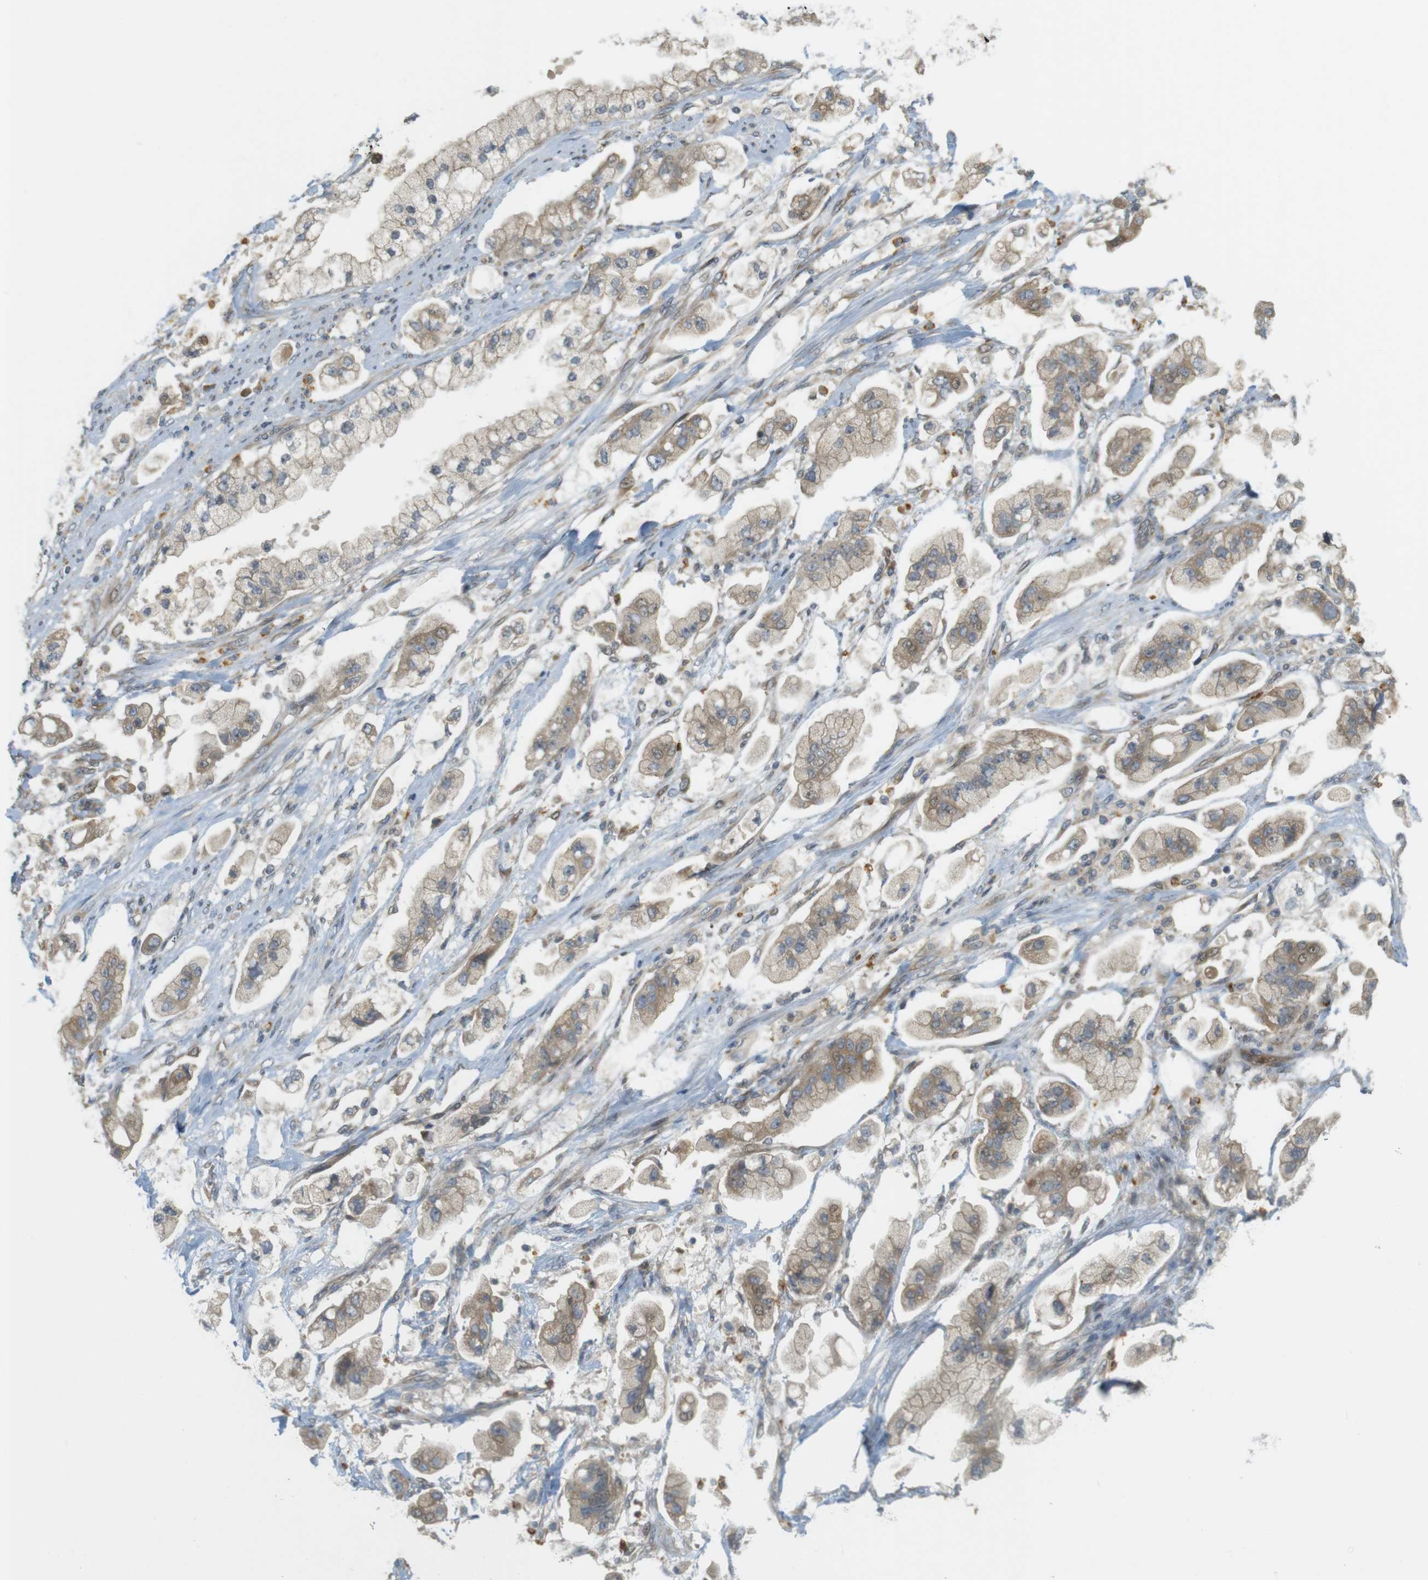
{"staining": {"intensity": "moderate", "quantity": ">75%", "location": "cytoplasmic/membranous"}, "tissue": "stomach cancer", "cell_type": "Tumor cells", "image_type": "cancer", "snomed": [{"axis": "morphology", "description": "Adenocarcinoma, NOS"}, {"axis": "topography", "description": "Stomach"}], "caption": "Moderate cytoplasmic/membranous positivity is identified in about >75% of tumor cells in adenocarcinoma (stomach).", "gene": "CLRN3", "patient": {"sex": "male", "age": 62}}